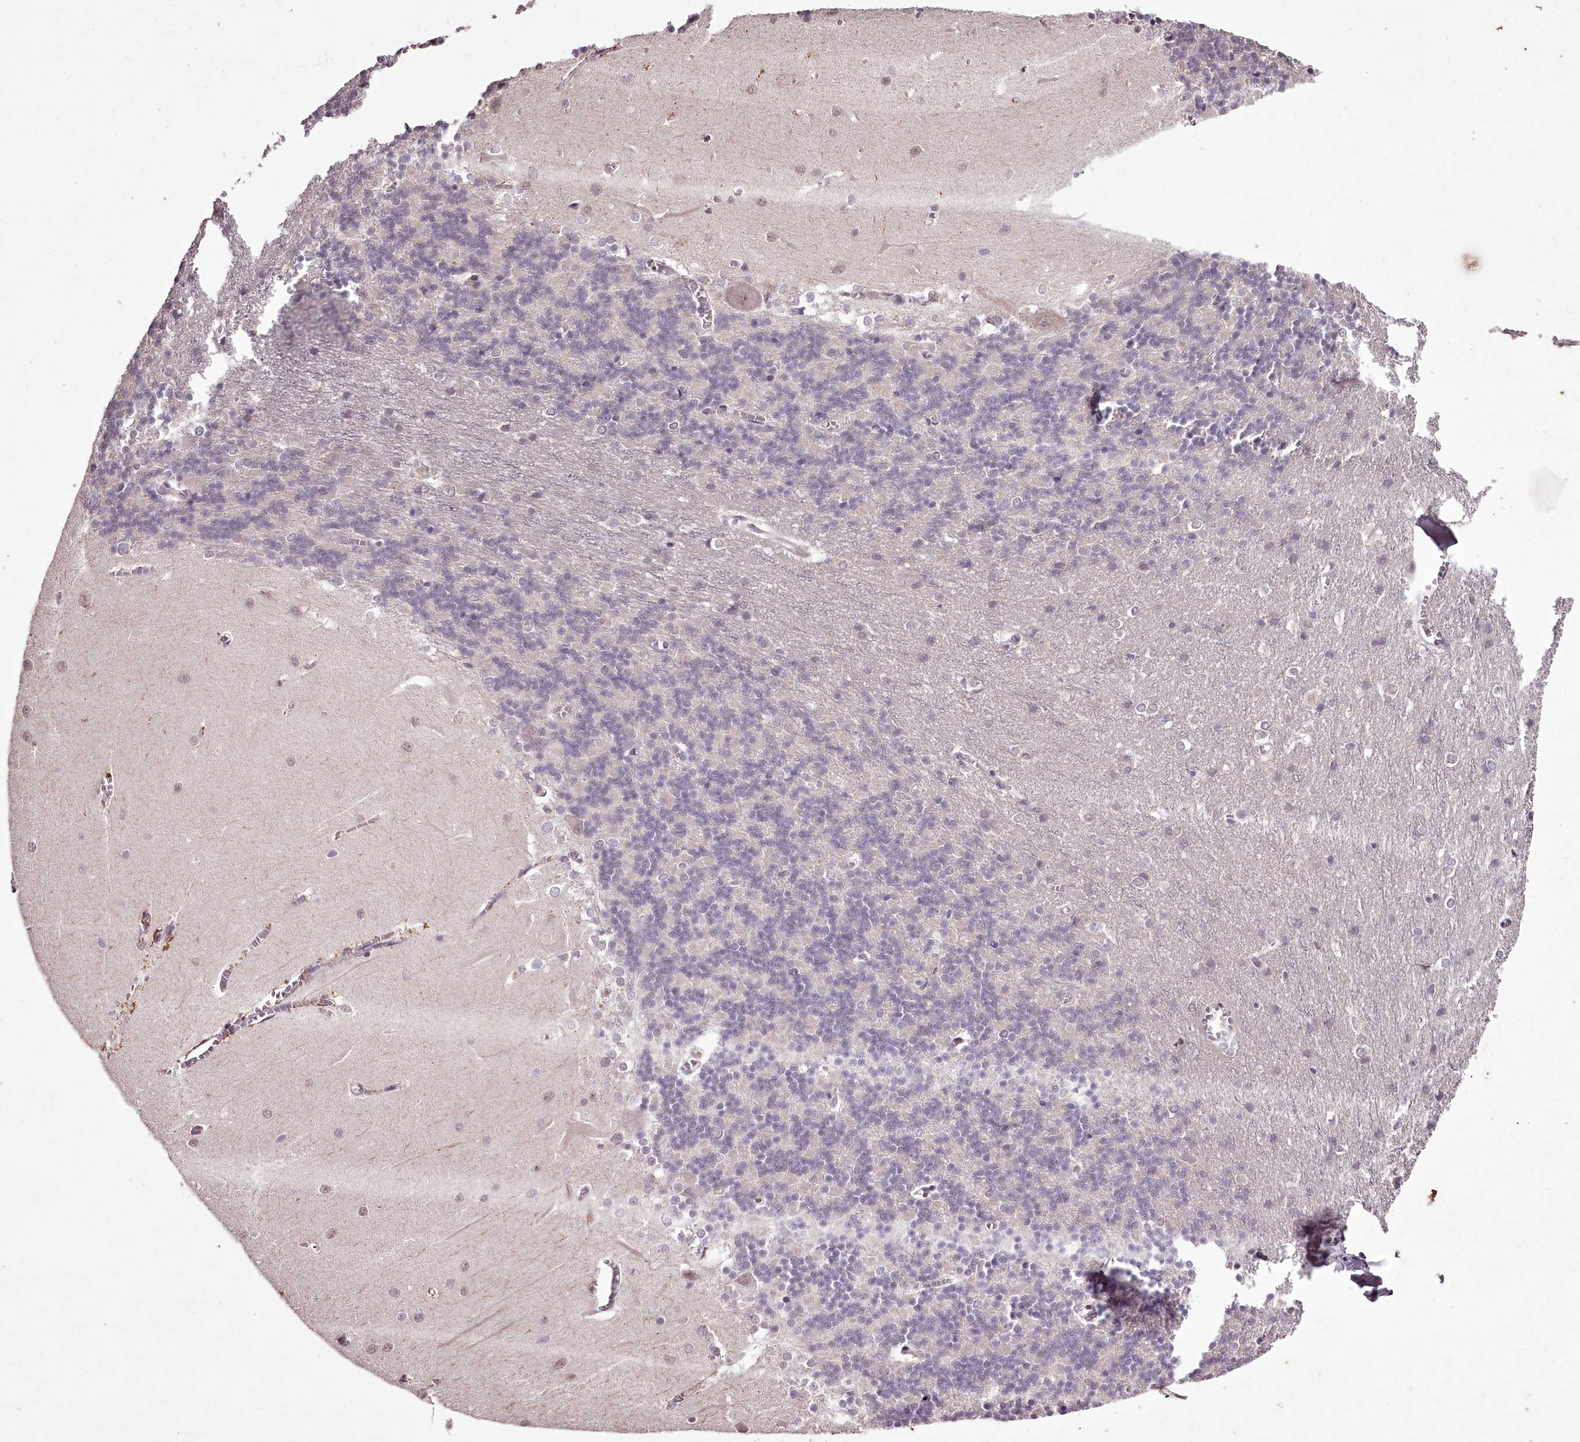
{"staining": {"intensity": "negative", "quantity": "none", "location": "none"}, "tissue": "cerebellum", "cell_type": "Cells in granular layer", "image_type": "normal", "snomed": [{"axis": "morphology", "description": "Normal tissue, NOS"}, {"axis": "topography", "description": "Cerebellum"}], "caption": "The image exhibits no staining of cells in granular layer in unremarkable cerebellum. The staining was performed using DAB to visualize the protein expression in brown, while the nuclei were stained in blue with hematoxylin (Magnification: 20x).", "gene": "C1orf56", "patient": {"sex": "male", "age": 37}}